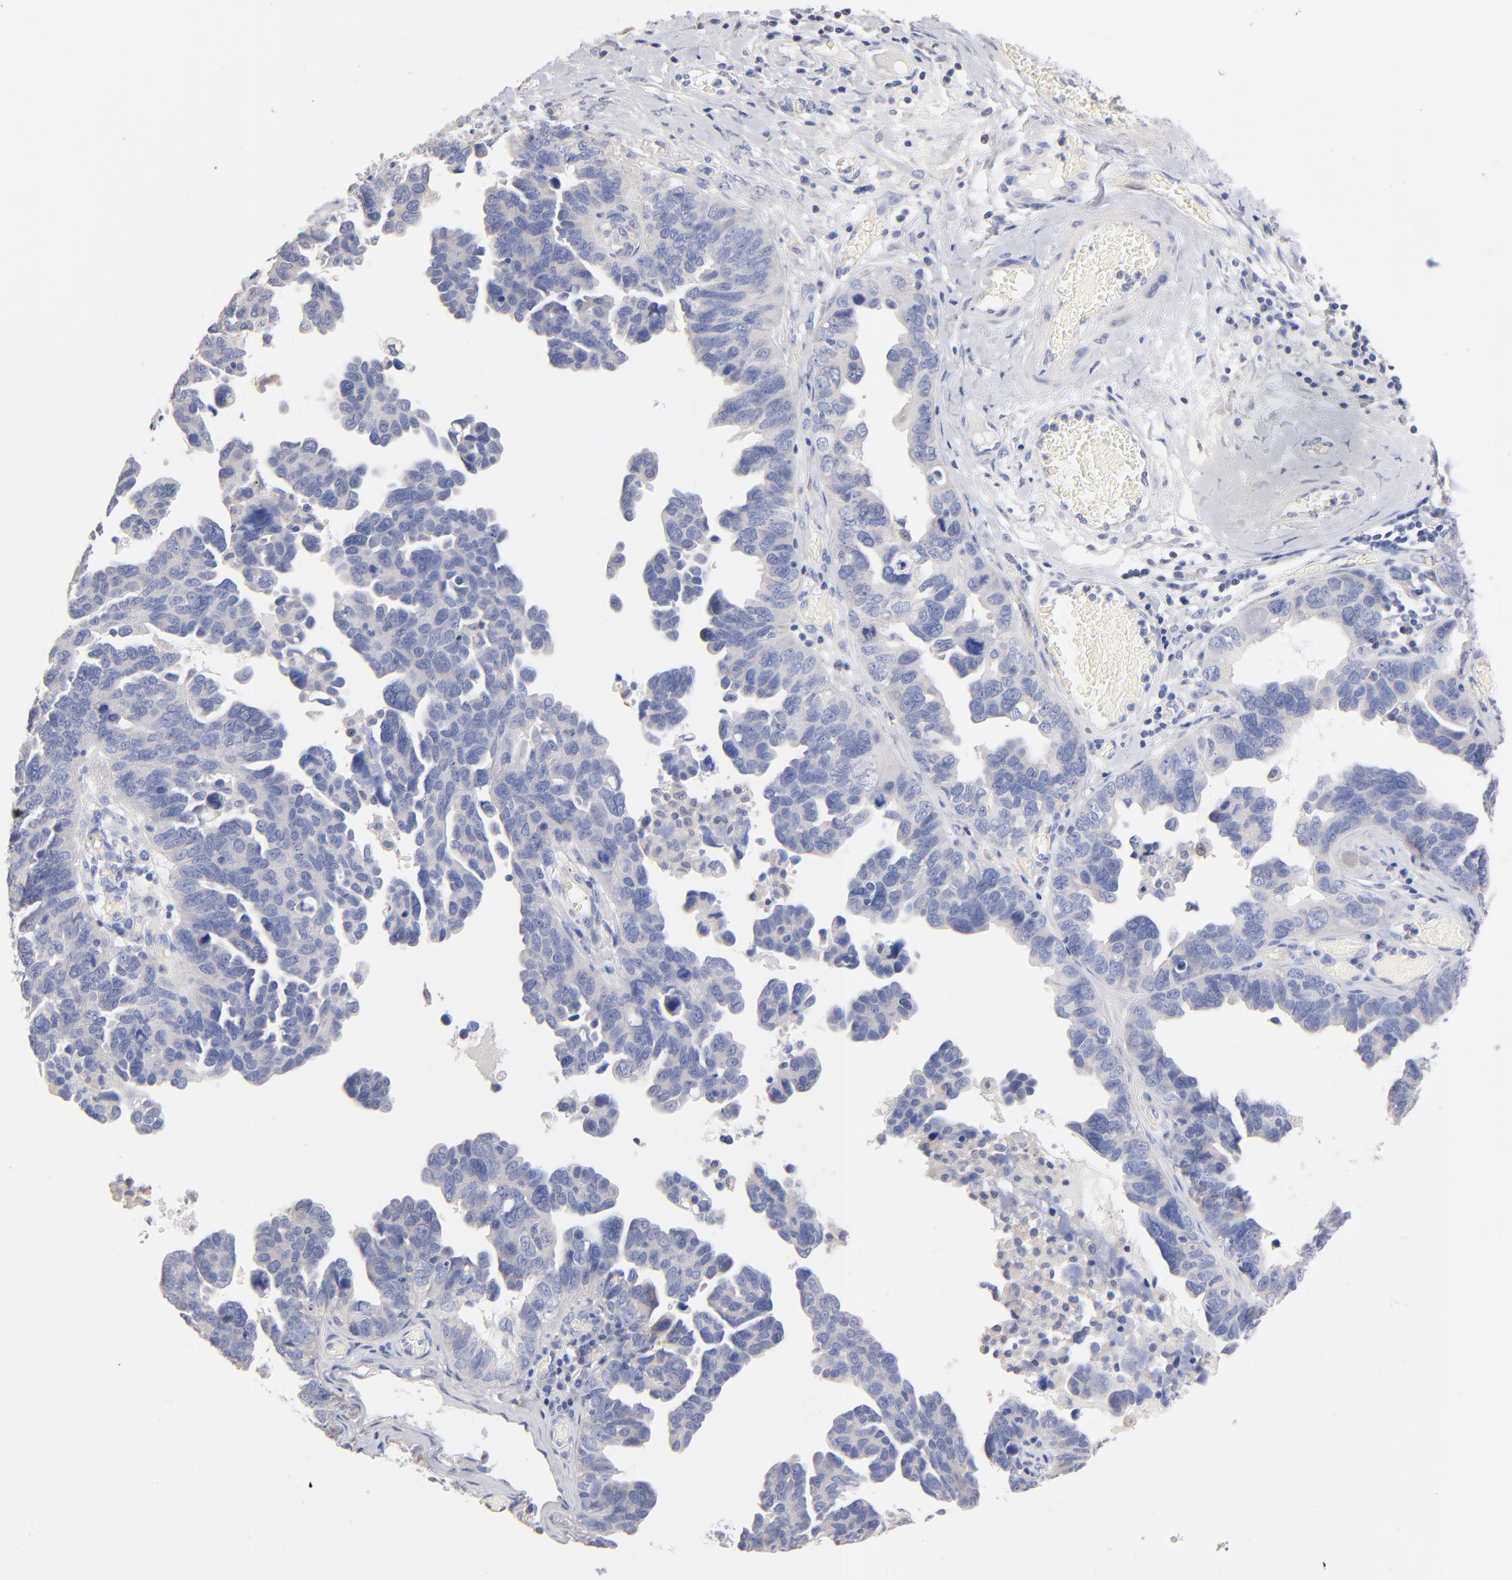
{"staining": {"intensity": "negative", "quantity": "none", "location": "none"}, "tissue": "ovarian cancer", "cell_type": "Tumor cells", "image_type": "cancer", "snomed": [{"axis": "morphology", "description": "Cystadenocarcinoma, serous, NOS"}, {"axis": "topography", "description": "Ovary"}], "caption": "IHC image of human ovarian cancer stained for a protein (brown), which reveals no positivity in tumor cells.", "gene": "ITGA8", "patient": {"sex": "female", "age": 64}}